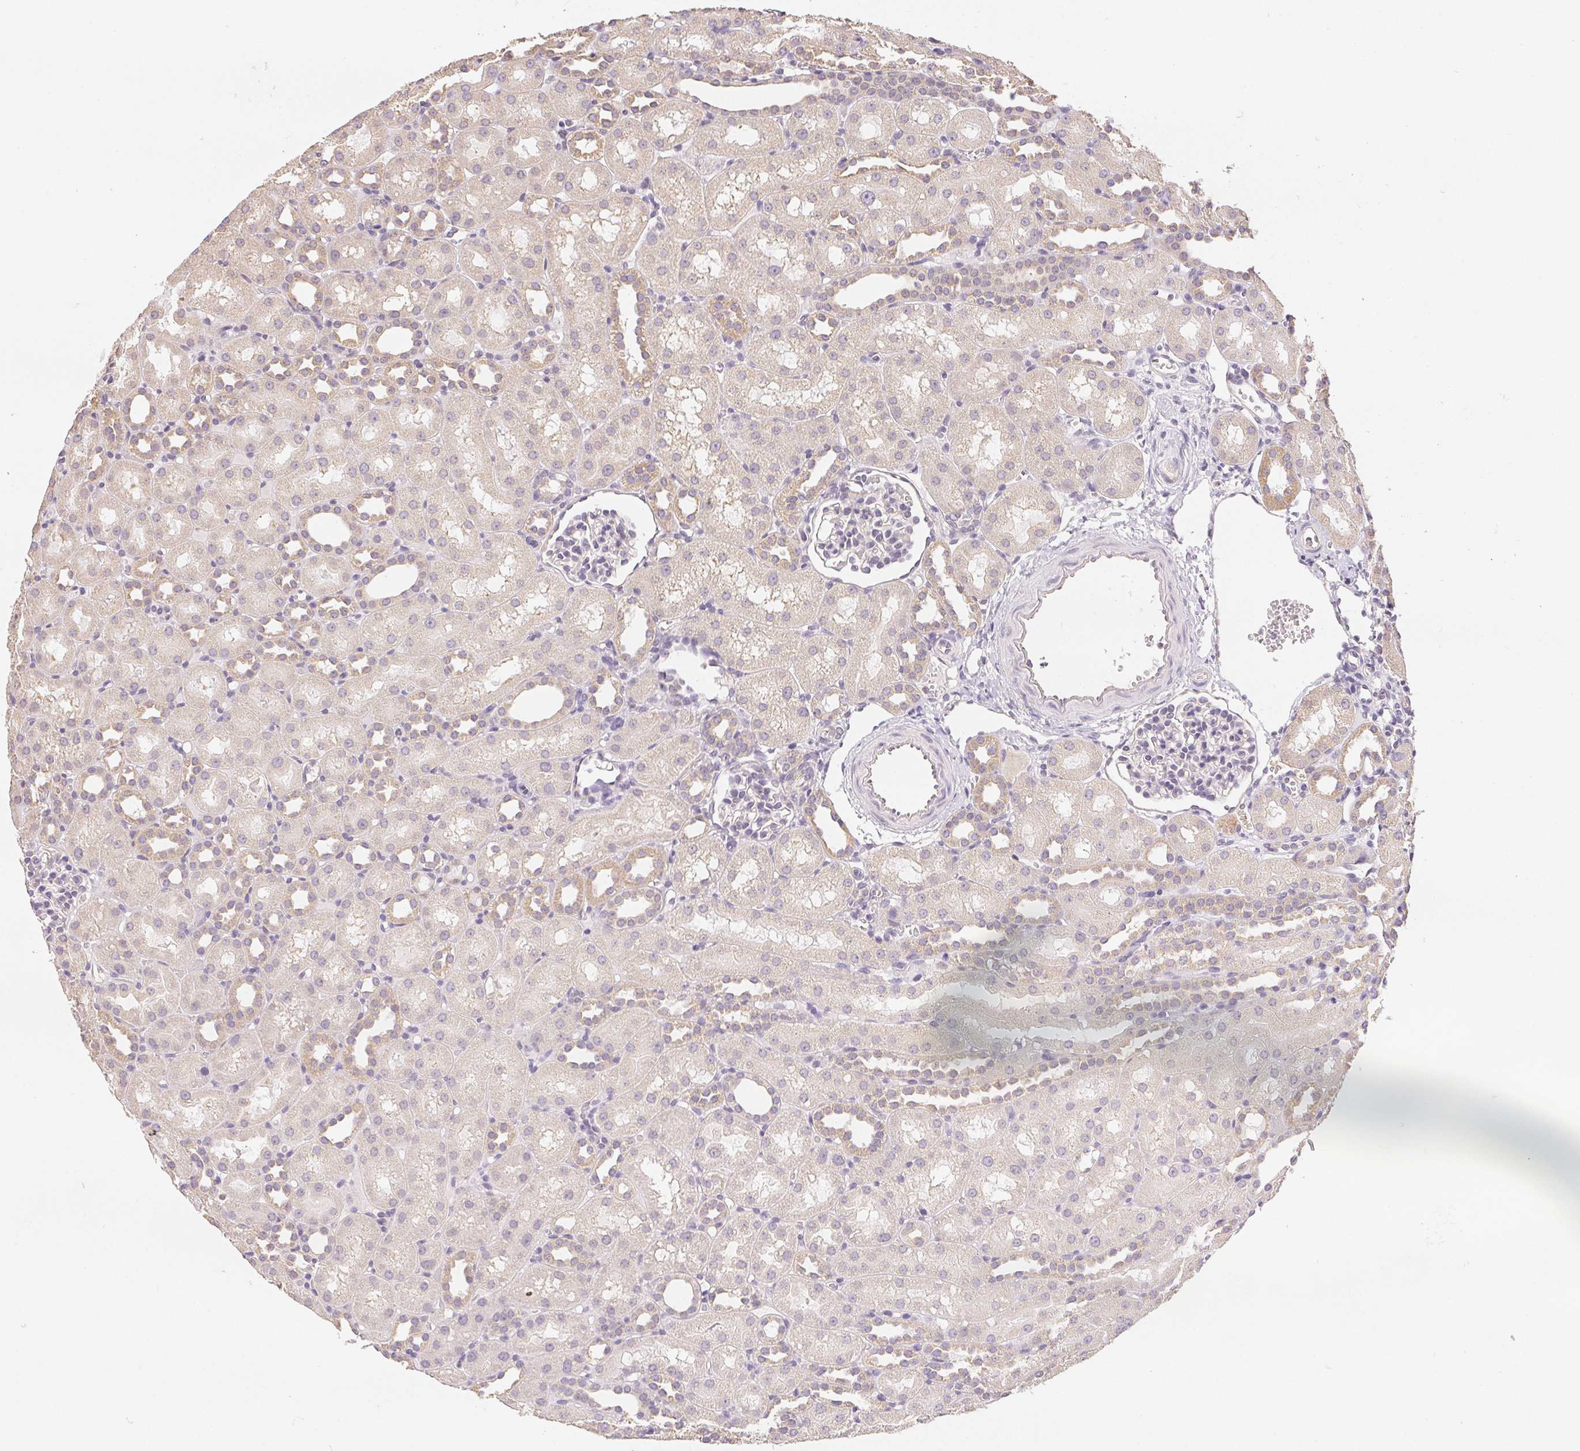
{"staining": {"intensity": "negative", "quantity": "none", "location": "none"}, "tissue": "kidney", "cell_type": "Cells in glomeruli", "image_type": "normal", "snomed": [{"axis": "morphology", "description": "Normal tissue, NOS"}, {"axis": "topography", "description": "Kidney"}], "caption": "A high-resolution photomicrograph shows IHC staining of normal kidney, which reveals no significant staining in cells in glomeruli.", "gene": "SEZ6L2", "patient": {"sex": "male", "age": 1}}